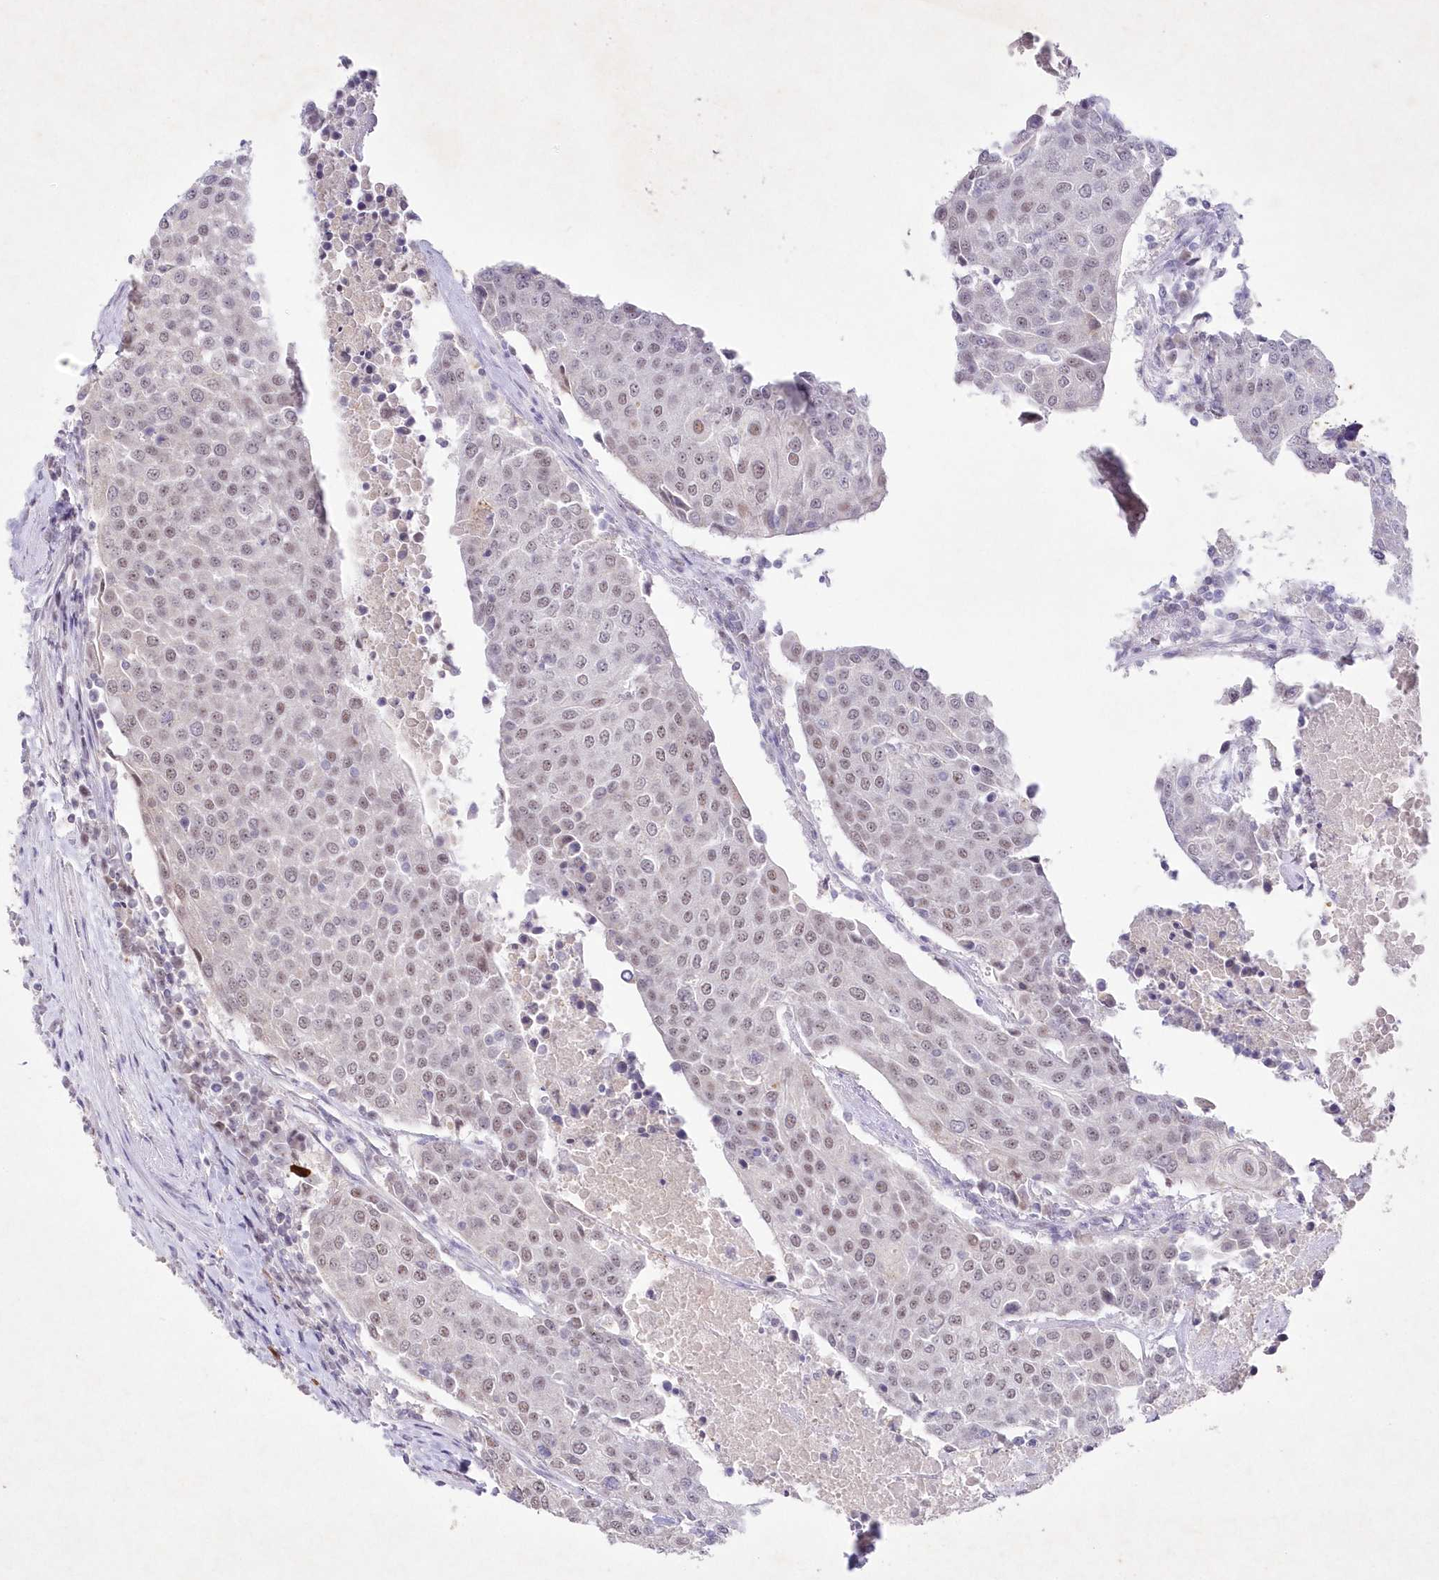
{"staining": {"intensity": "weak", "quantity": "25%-75%", "location": "nuclear"}, "tissue": "urothelial cancer", "cell_type": "Tumor cells", "image_type": "cancer", "snomed": [{"axis": "morphology", "description": "Urothelial carcinoma, High grade"}, {"axis": "topography", "description": "Urinary bladder"}], "caption": "High-grade urothelial carcinoma stained with a brown dye displays weak nuclear positive positivity in approximately 25%-75% of tumor cells.", "gene": "RBM27", "patient": {"sex": "female", "age": 85}}